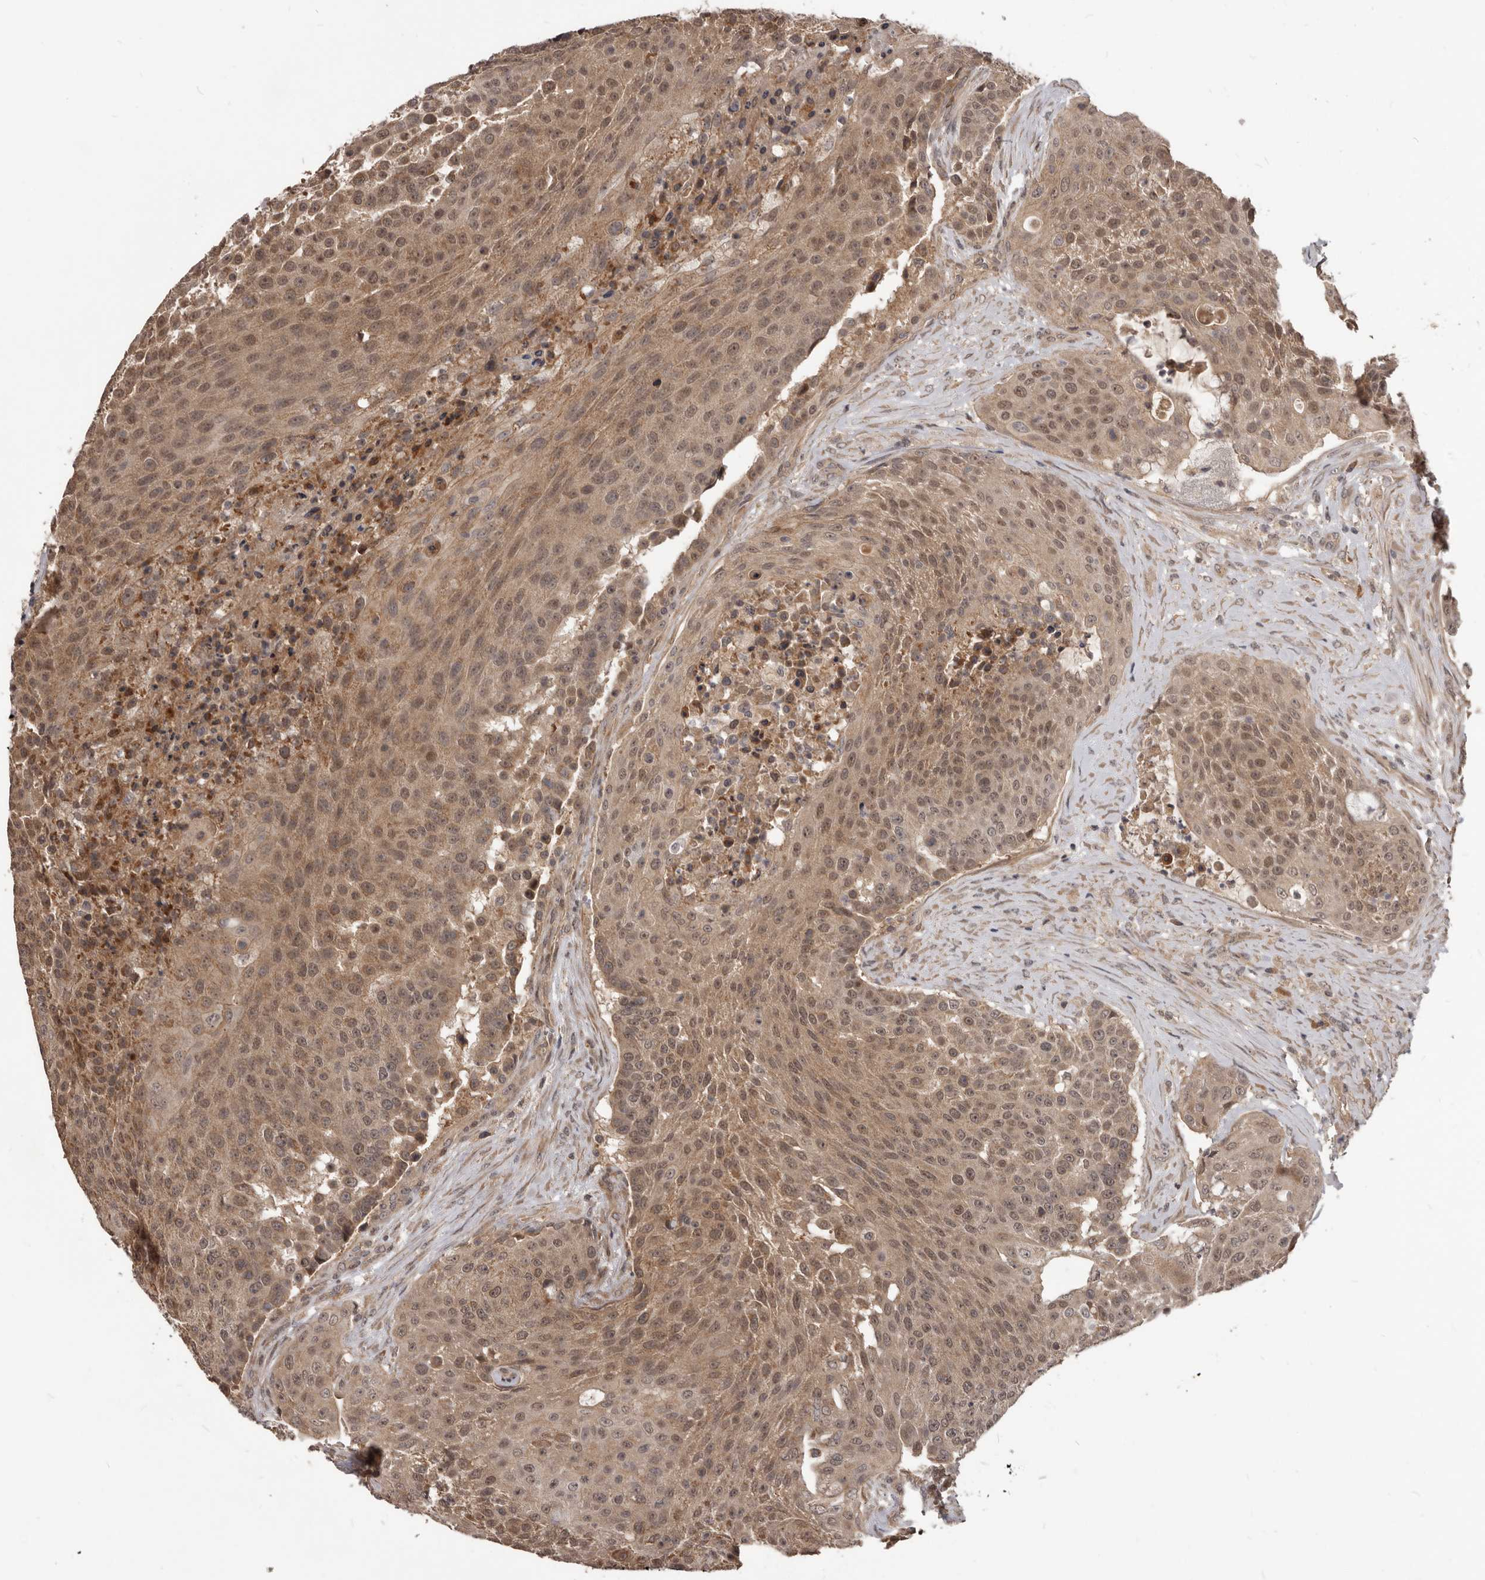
{"staining": {"intensity": "moderate", "quantity": ">75%", "location": "cytoplasmic/membranous,nuclear"}, "tissue": "urothelial cancer", "cell_type": "Tumor cells", "image_type": "cancer", "snomed": [{"axis": "morphology", "description": "Urothelial carcinoma, High grade"}, {"axis": "topography", "description": "Urinary bladder"}], "caption": "Protein staining of urothelial cancer tissue shows moderate cytoplasmic/membranous and nuclear staining in about >75% of tumor cells.", "gene": "GABPB2", "patient": {"sex": "female", "age": 63}}